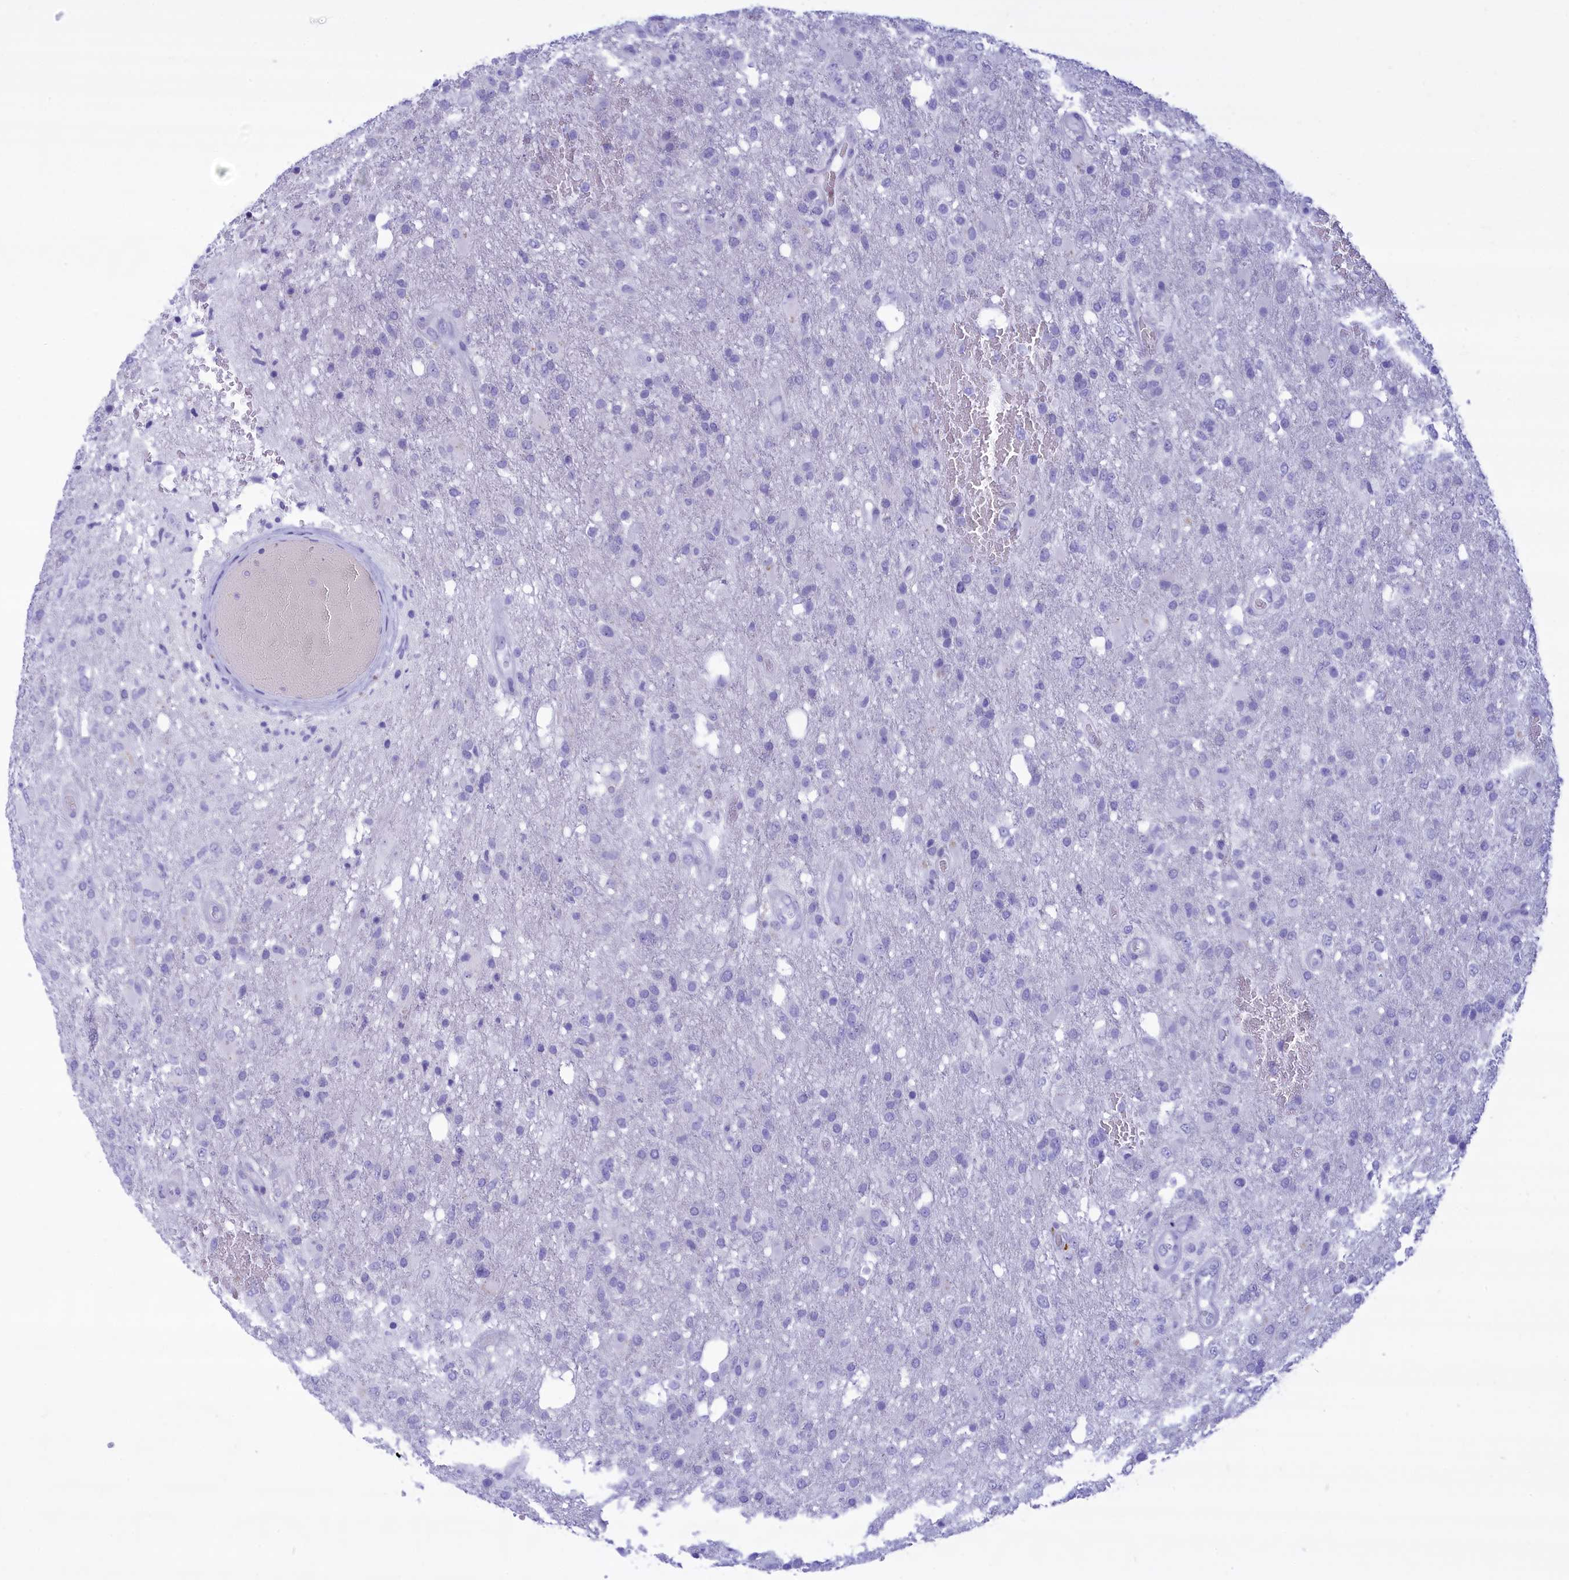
{"staining": {"intensity": "negative", "quantity": "none", "location": "none"}, "tissue": "glioma", "cell_type": "Tumor cells", "image_type": "cancer", "snomed": [{"axis": "morphology", "description": "Glioma, malignant, High grade"}, {"axis": "topography", "description": "Brain"}], "caption": "This image is of malignant high-grade glioma stained with immunohistochemistry to label a protein in brown with the nuclei are counter-stained blue. There is no expression in tumor cells.", "gene": "GLYATL1", "patient": {"sex": "female", "age": 74}}